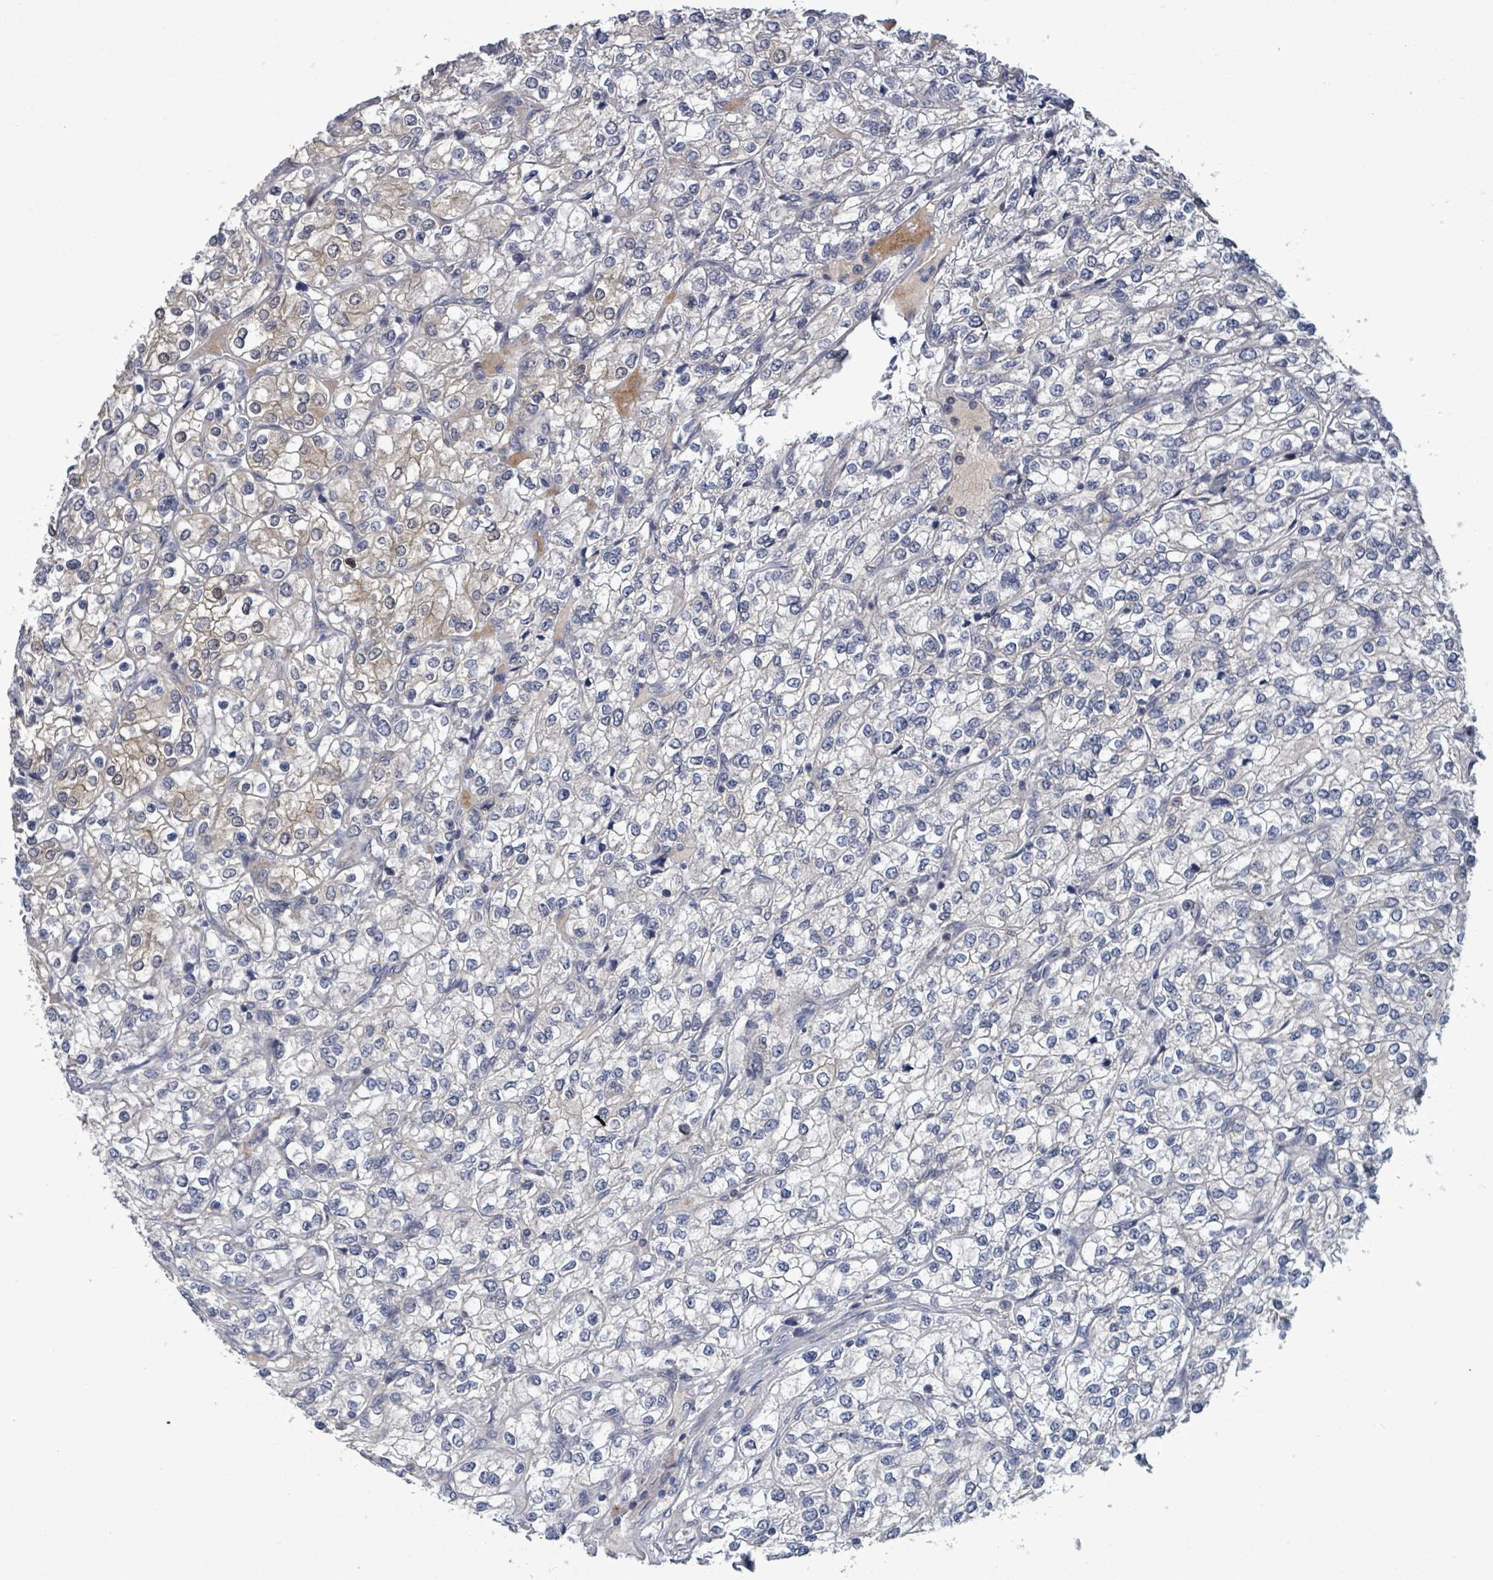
{"staining": {"intensity": "negative", "quantity": "none", "location": "none"}, "tissue": "renal cancer", "cell_type": "Tumor cells", "image_type": "cancer", "snomed": [{"axis": "morphology", "description": "Adenocarcinoma, NOS"}, {"axis": "topography", "description": "Kidney"}], "caption": "Image shows no significant protein expression in tumor cells of renal cancer. (DAB IHC with hematoxylin counter stain).", "gene": "AMMECR1", "patient": {"sex": "male", "age": 80}}